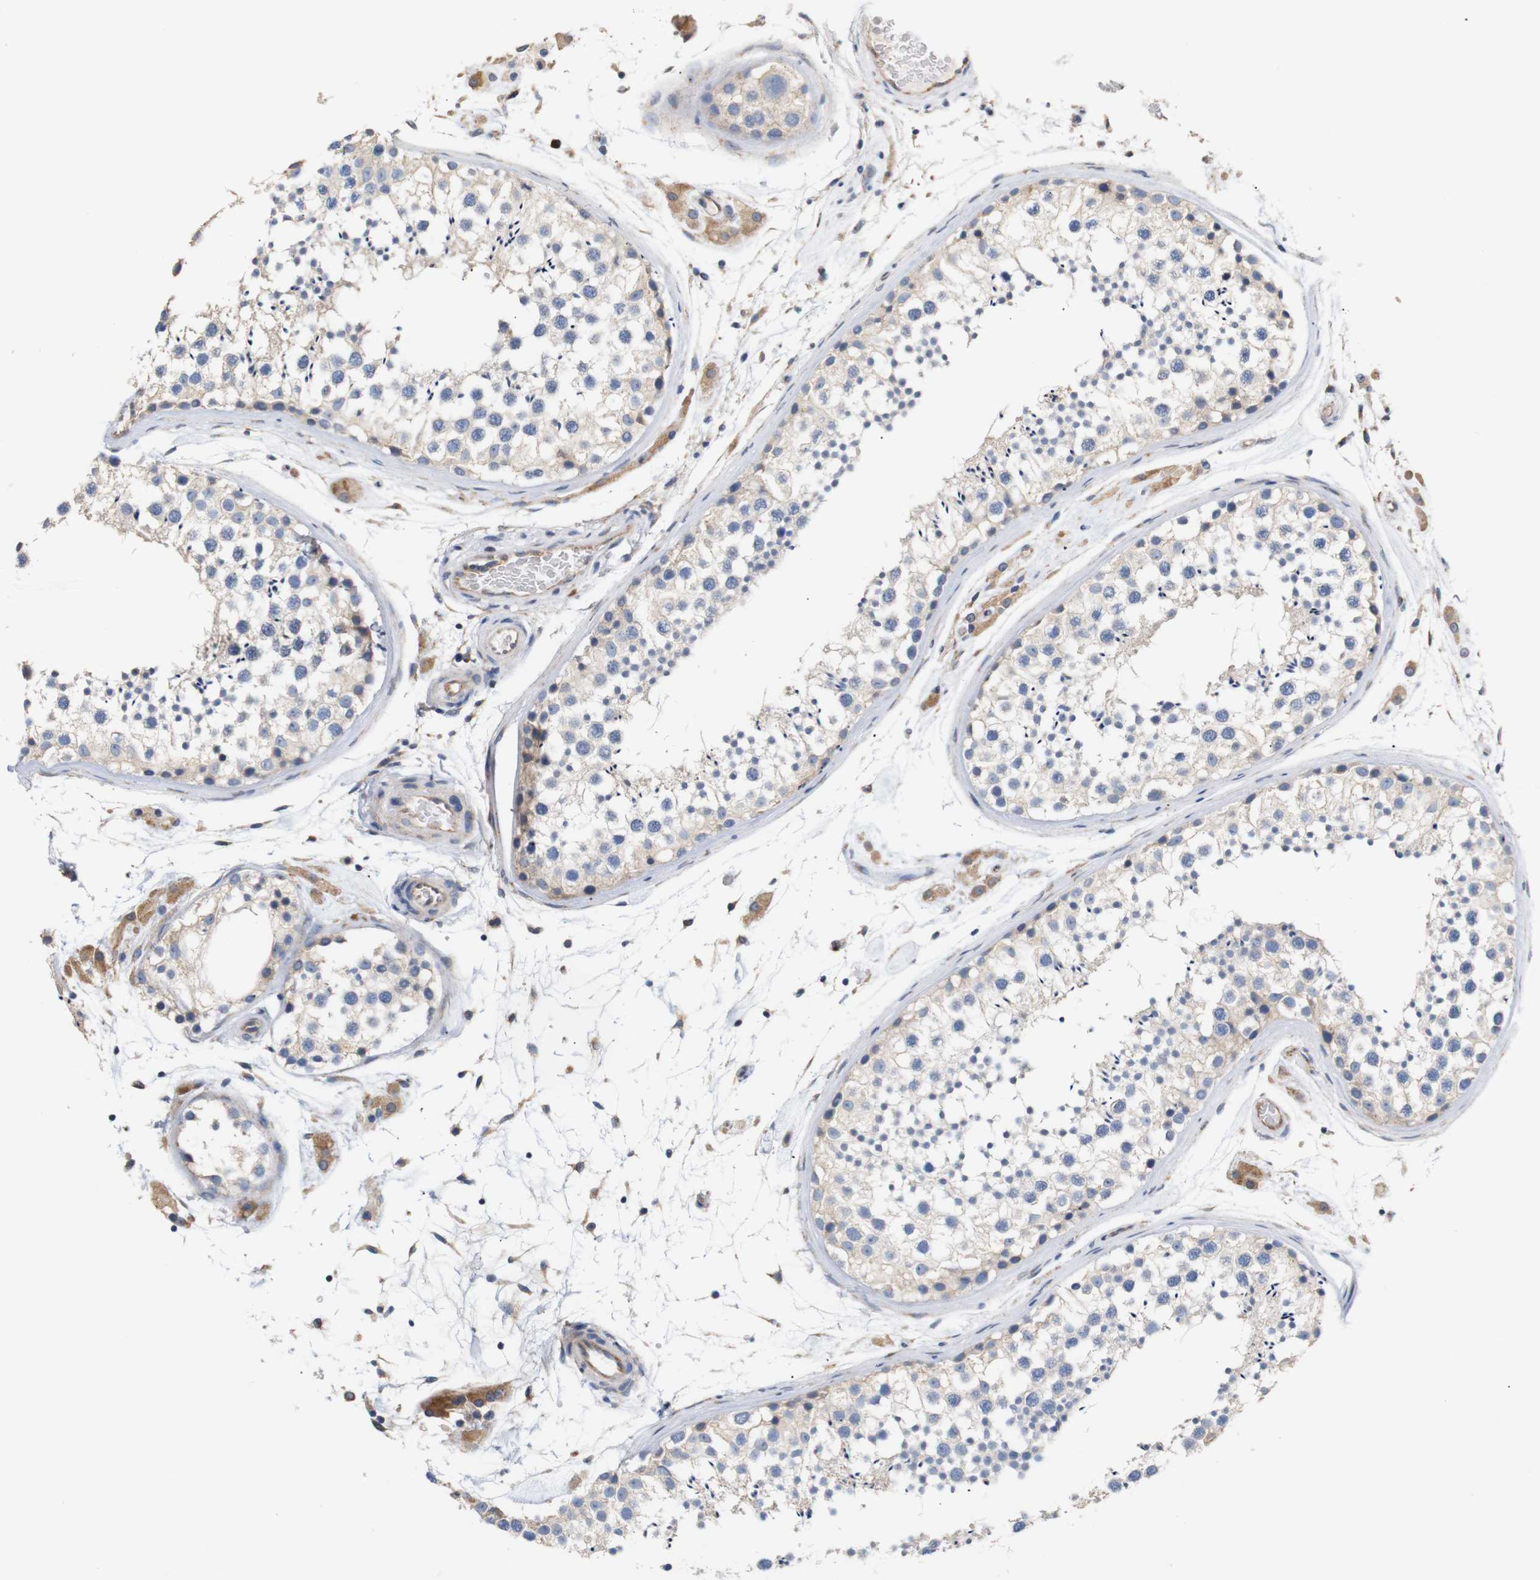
{"staining": {"intensity": "weak", "quantity": "<25%", "location": "cytoplasmic/membranous"}, "tissue": "testis", "cell_type": "Cells in seminiferous ducts", "image_type": "normal", "snomed": [{"axis": "morphology", "description": "Normal tissue, NOS"}, {"axis": "topography", "description": "Testis"}], "caption": "Testis was stained to show a protein in brown. There is no significant expression in cells in seminiferous ducts. (DAB immunohistochemistry, high magnification).", "gene": "TRIM5", "patient": {"sex": "male", "age": 46}}